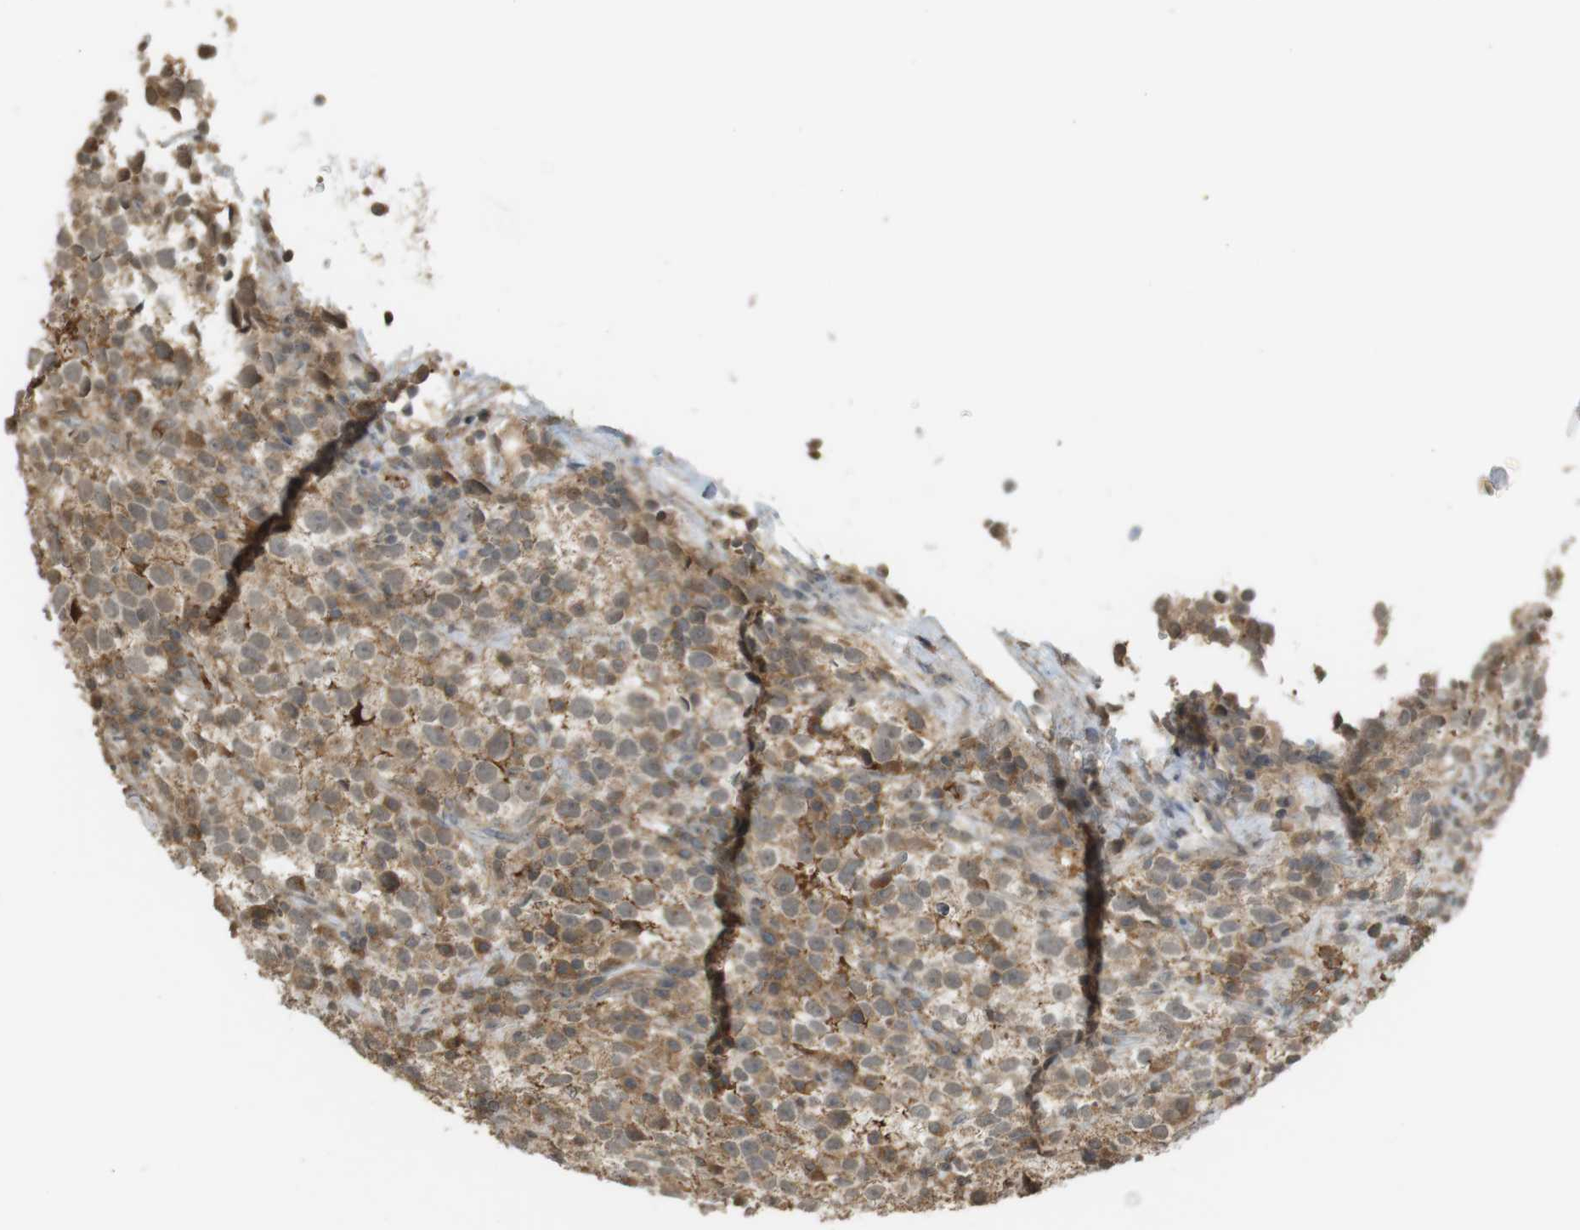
{"staining": {"intensity": "moderate", "quantity": "<25%", "location": "cytoplasmic/membranous"}, "tissue": "testis cancer", "cell_type": "Tumor cells", "image_type": "cancer", "snomed": [{"axis": "morphology", "description": "Seminoma, NOS"}, {"axis": "topography", "description": "Testis"}], "caption": "Immunohistochemistry (IHC) of human testis cancer reveals low levels of moderate cytoplasmic/membranous expression in about <25% of tumor cells. The protein is shown in brown color, while the nuclei are stained blue.", "gene": "SRR", "patient": {"sex": "male", "age": 22}}